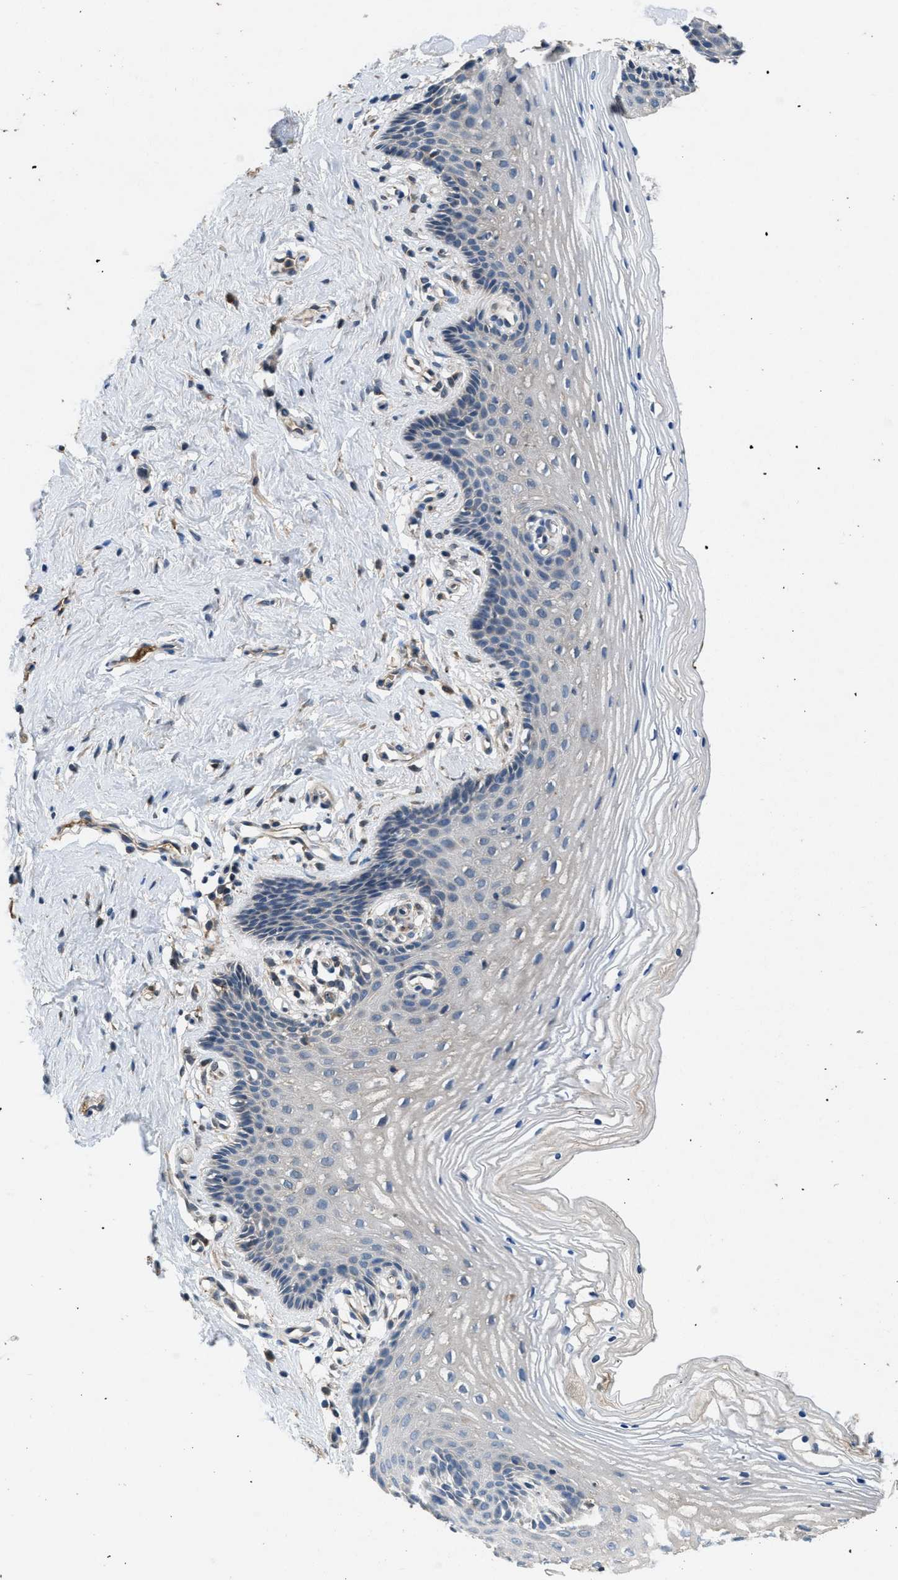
{"staining": {"intensity": "negative", "quantity": "none", "location": "none"}, "tissue": "vagina", "cell_type": "Squamous epithelial cells", "image_type": "normal", "snomed": [{"axis": "morphology", "description": "Normal tissue, NOS"}, {"axis": "topography", "description": "Vagina"}], "caption": "This is a photomicrograph of IHC staining of normal vagina, which shows no expression in squamous epithelial cells.", "gene": "GALK1", "patient": {"sex": "female", "age": 32}}